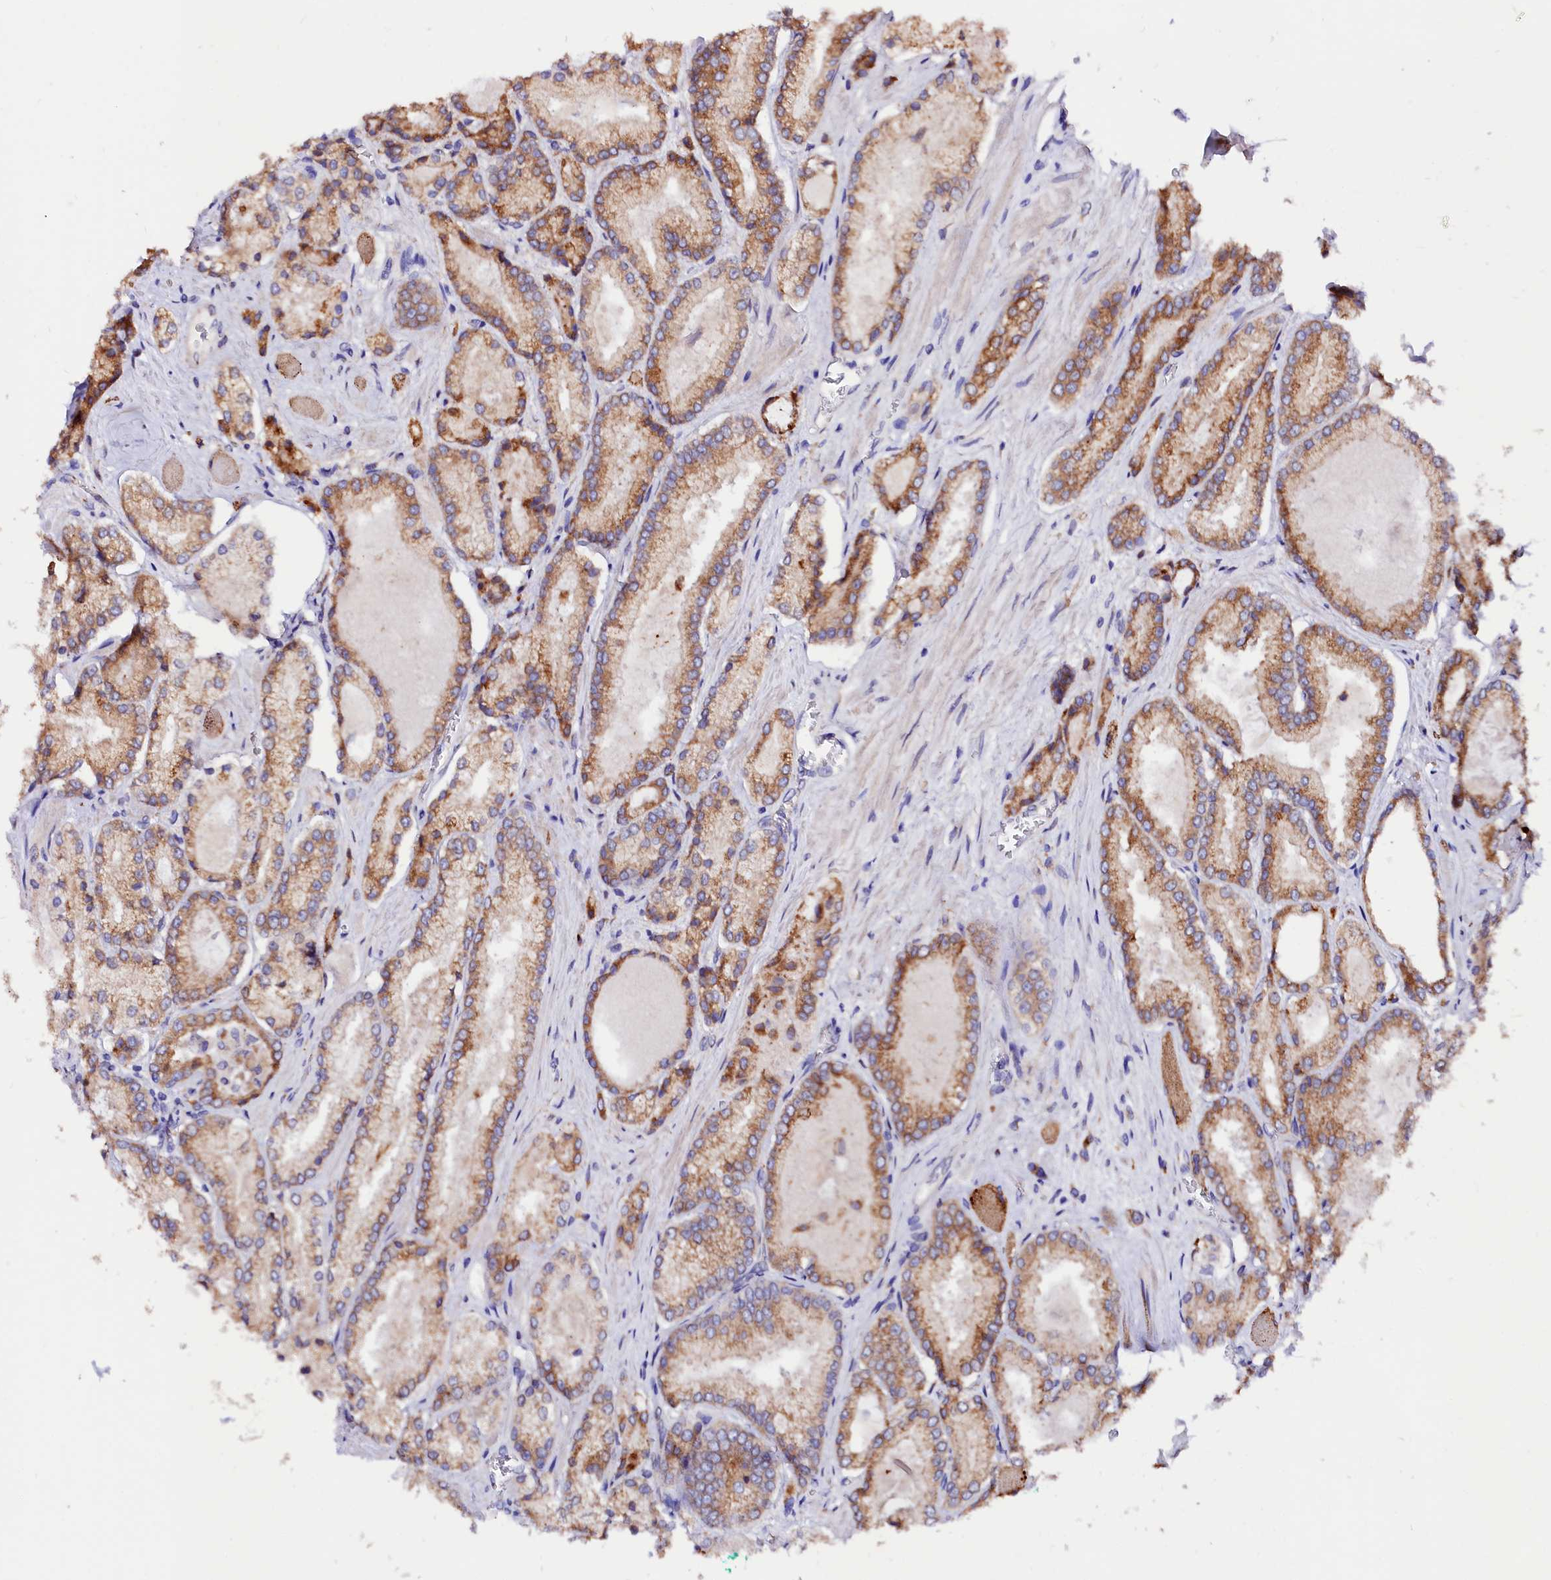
{"staining": {"intensity": "strong", "quantity": ">75%", "location": "cytoplasmic/membranous"}, "tissue": "prostate cancer", "cell_type": "Tumor cells", "image_type": "cancer", "snomed": [{"axis": "morphology", "description": "Adenocarcinoma, Low grade"}, {"axis": "topography", "description": "Prostate"}], "caption": "Immunohistochemical staining of human prostate low-grade adenocarcinoma demonstrates high levels of strong cytoplasmic/membranous protein expression in approximately >75% of tumor cells. Using DAB (3,3'-diaminobenzidine) (brown) and hematoxylin (blue) stains, captured at high magnification using brightfield microscopy.", "gene": "LMAN1", "patient": {"sex": "male", "age": 74}}